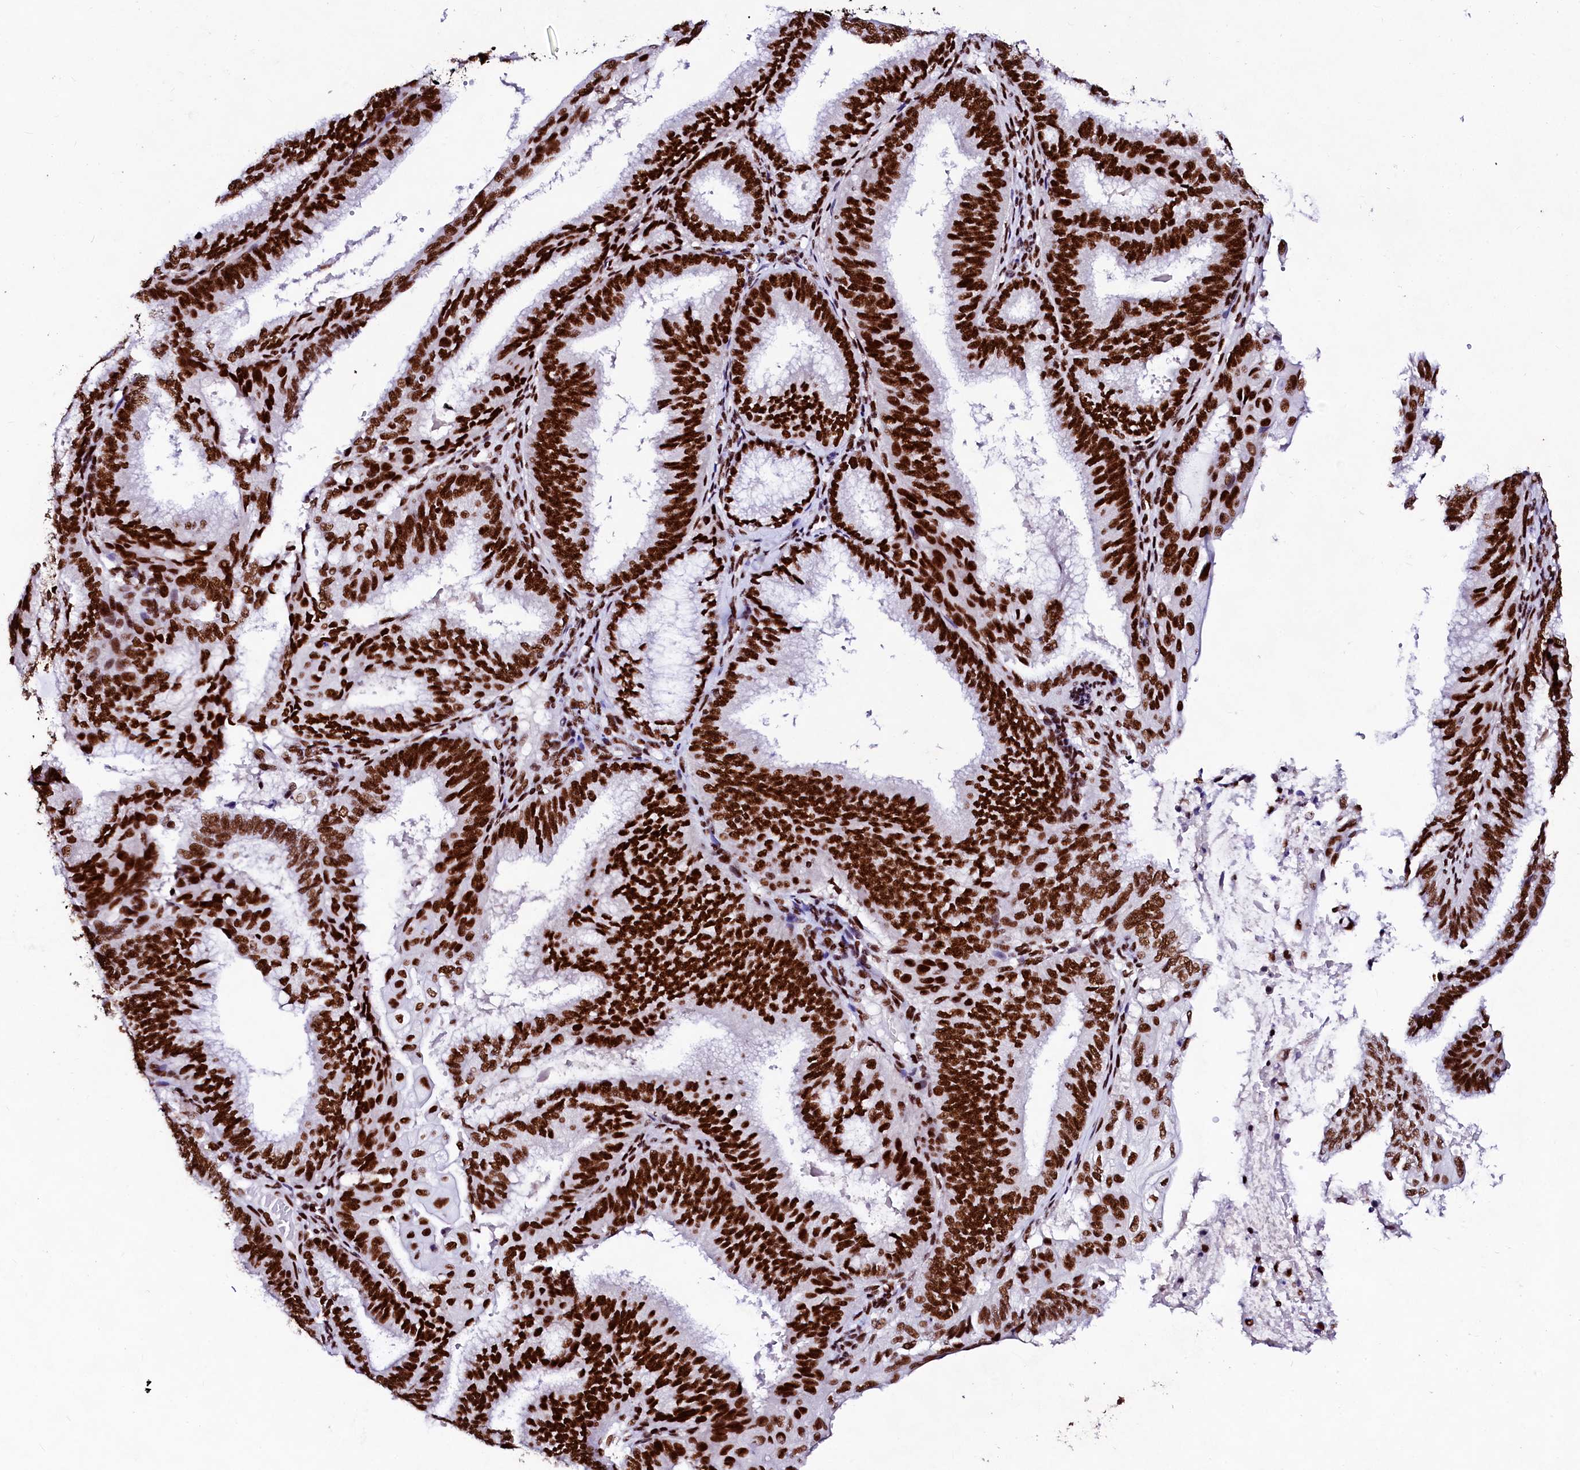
{"staining": {"intensity": "strong", "quantity": ">75%", "location": "nuclear"}, "tissue": "endometrial cancer", "cell_type": "Tumor cells", "image_type": "cancer", "snomed": [{"axis": "morphology", "description": "Adenocarcinoma, NOS"}, {"axis": "topography", "description": "Endometrium"}], "caption": "The photomicrograph displays immunohistochemical staining of endometrial cancer. There is strong nuclear expression is identified in about >75% of tumor cells. The protein of interest is shown in brown color, while the nuclei are stained blue.", "gene": "CPSF6", "patient": {"sex": "female", "age": 49}}